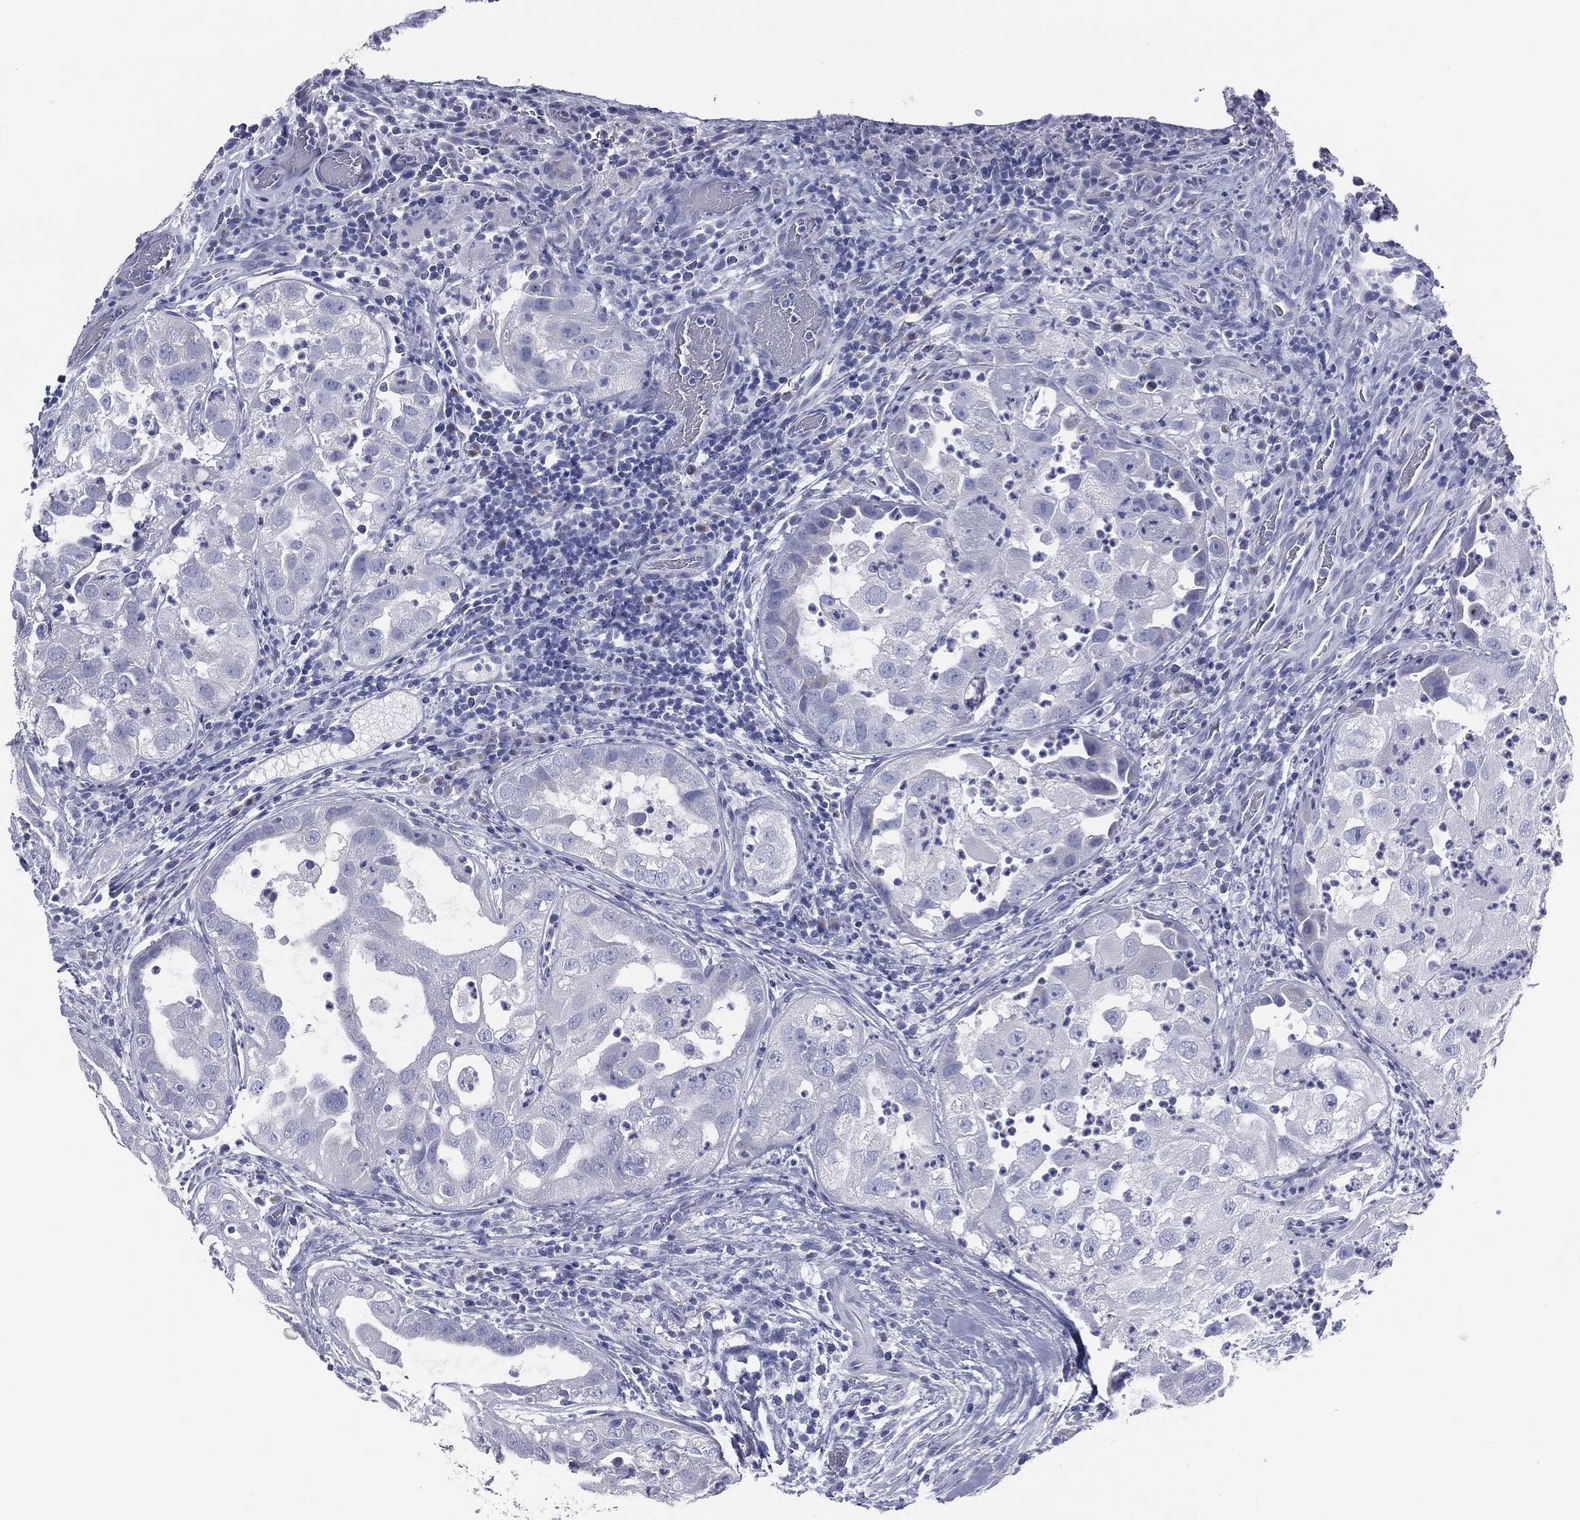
{"staining": {"intensity": "negative", "quantity": "none", "location": "none"}, "tissue": "urothelial cancer", "cell_type": "Tumor cells", "image_type": "cancer", "snomed": [{"axis": "morphology", "description": "Urothelial carcinoma, High grade"}, {"axis": "topography", "description": "Urinary bladder"}], "caption": "DAB immunohistochemical staining of human high-grade urothelial carcinoma demonstrates no significant staining in tumor cells.", "gene": "MLN", "patient": {"sex": "female", "age": 41}}